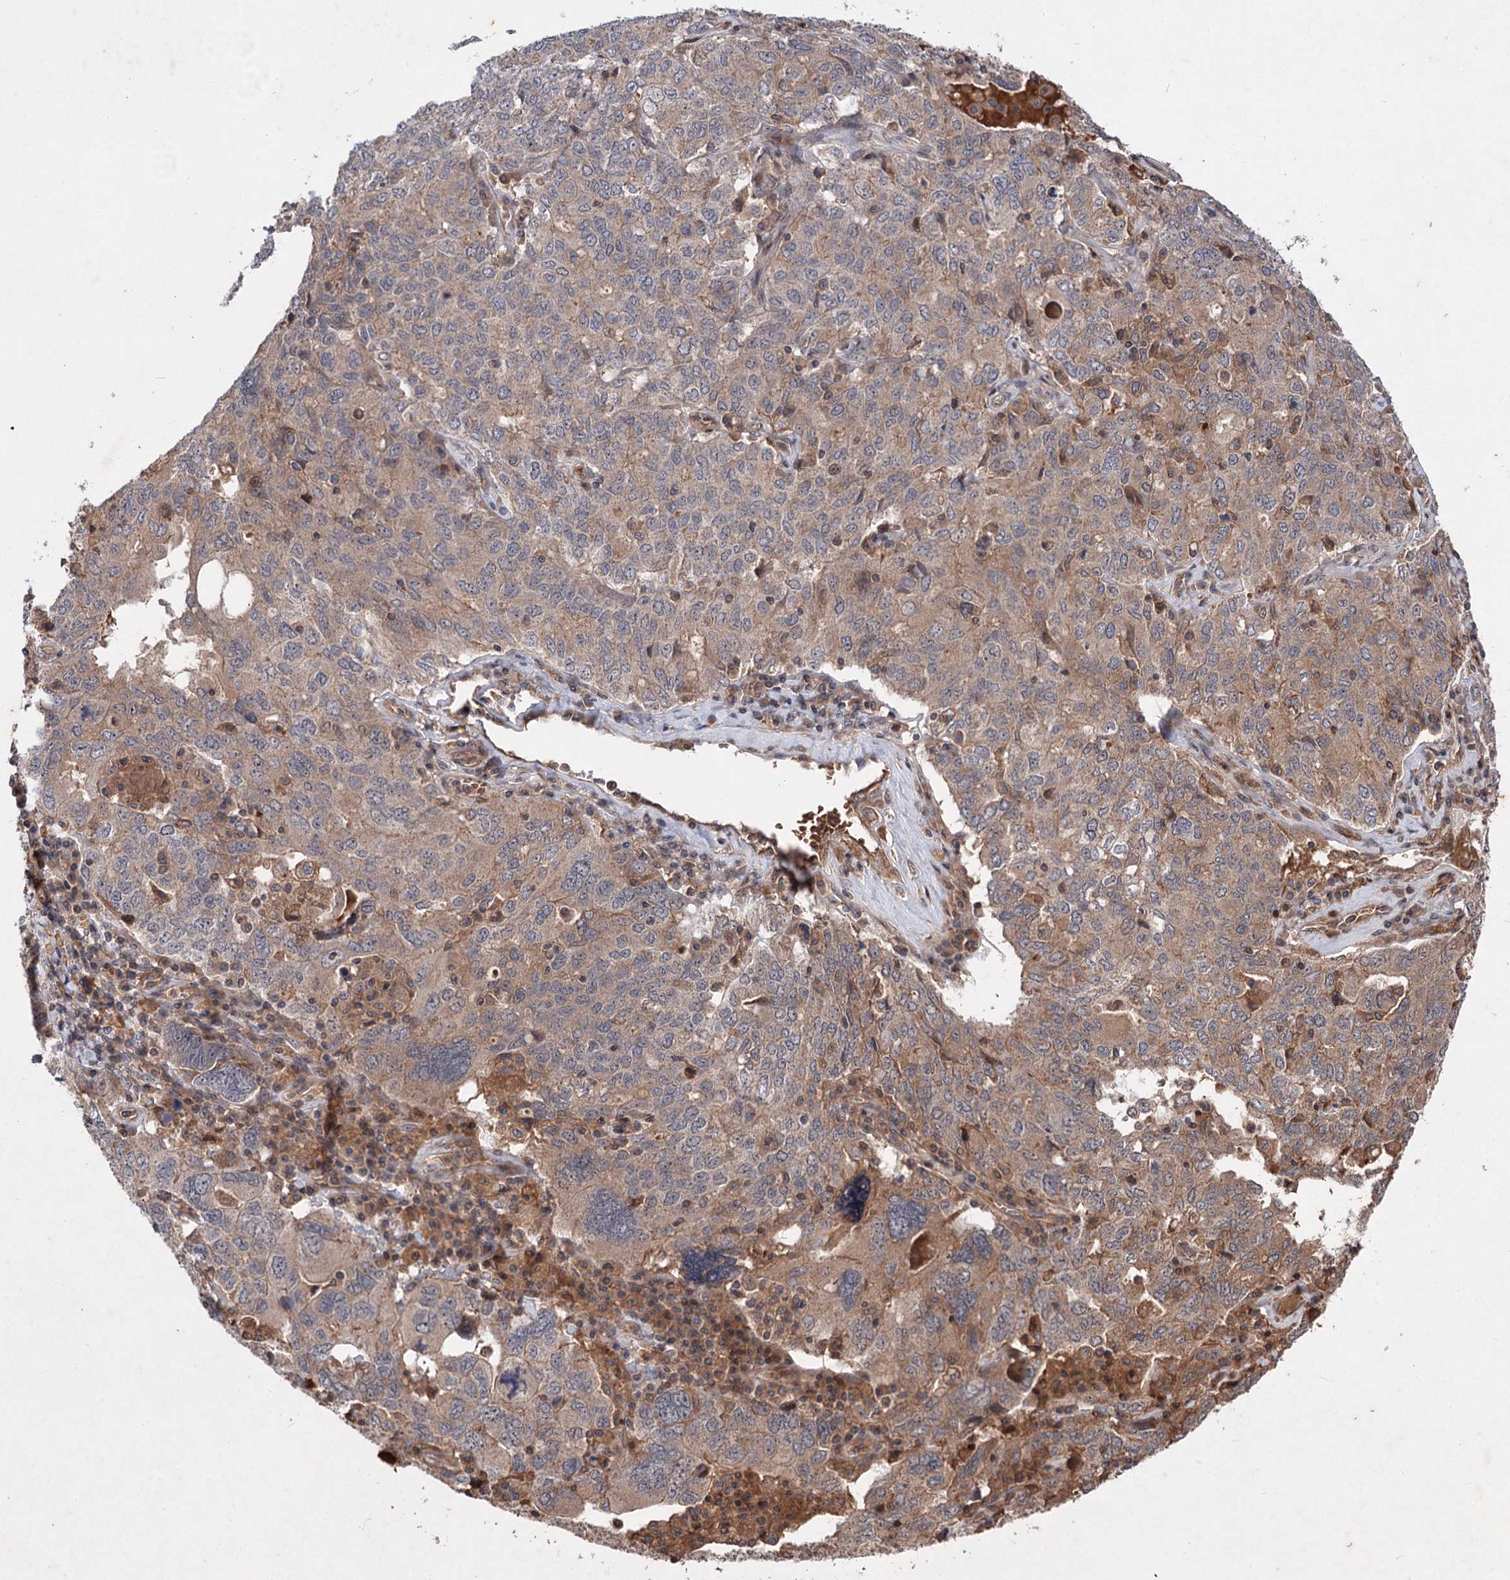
{"staining": {"intensity": "weak", "quantity": "25%-75%", "location": "cytoplasmic/membranous"}, "tissue": "ovarian cancer", "cell_type": "Tumor cells", "image_type": "cancer", "snomed": [{"axis": "morphology", "description": "Carcinoma, endometroid"}, {"axis": "topography", "description": "Ovary"}], "caption": "Ovarian cancer stained with a brown dye shows weak cytoplasmic/membranous positive expression in approximately 25%-75% of tumor cells.", "gene": "ADK", "patient": {"sex": "female", "age": 62}}